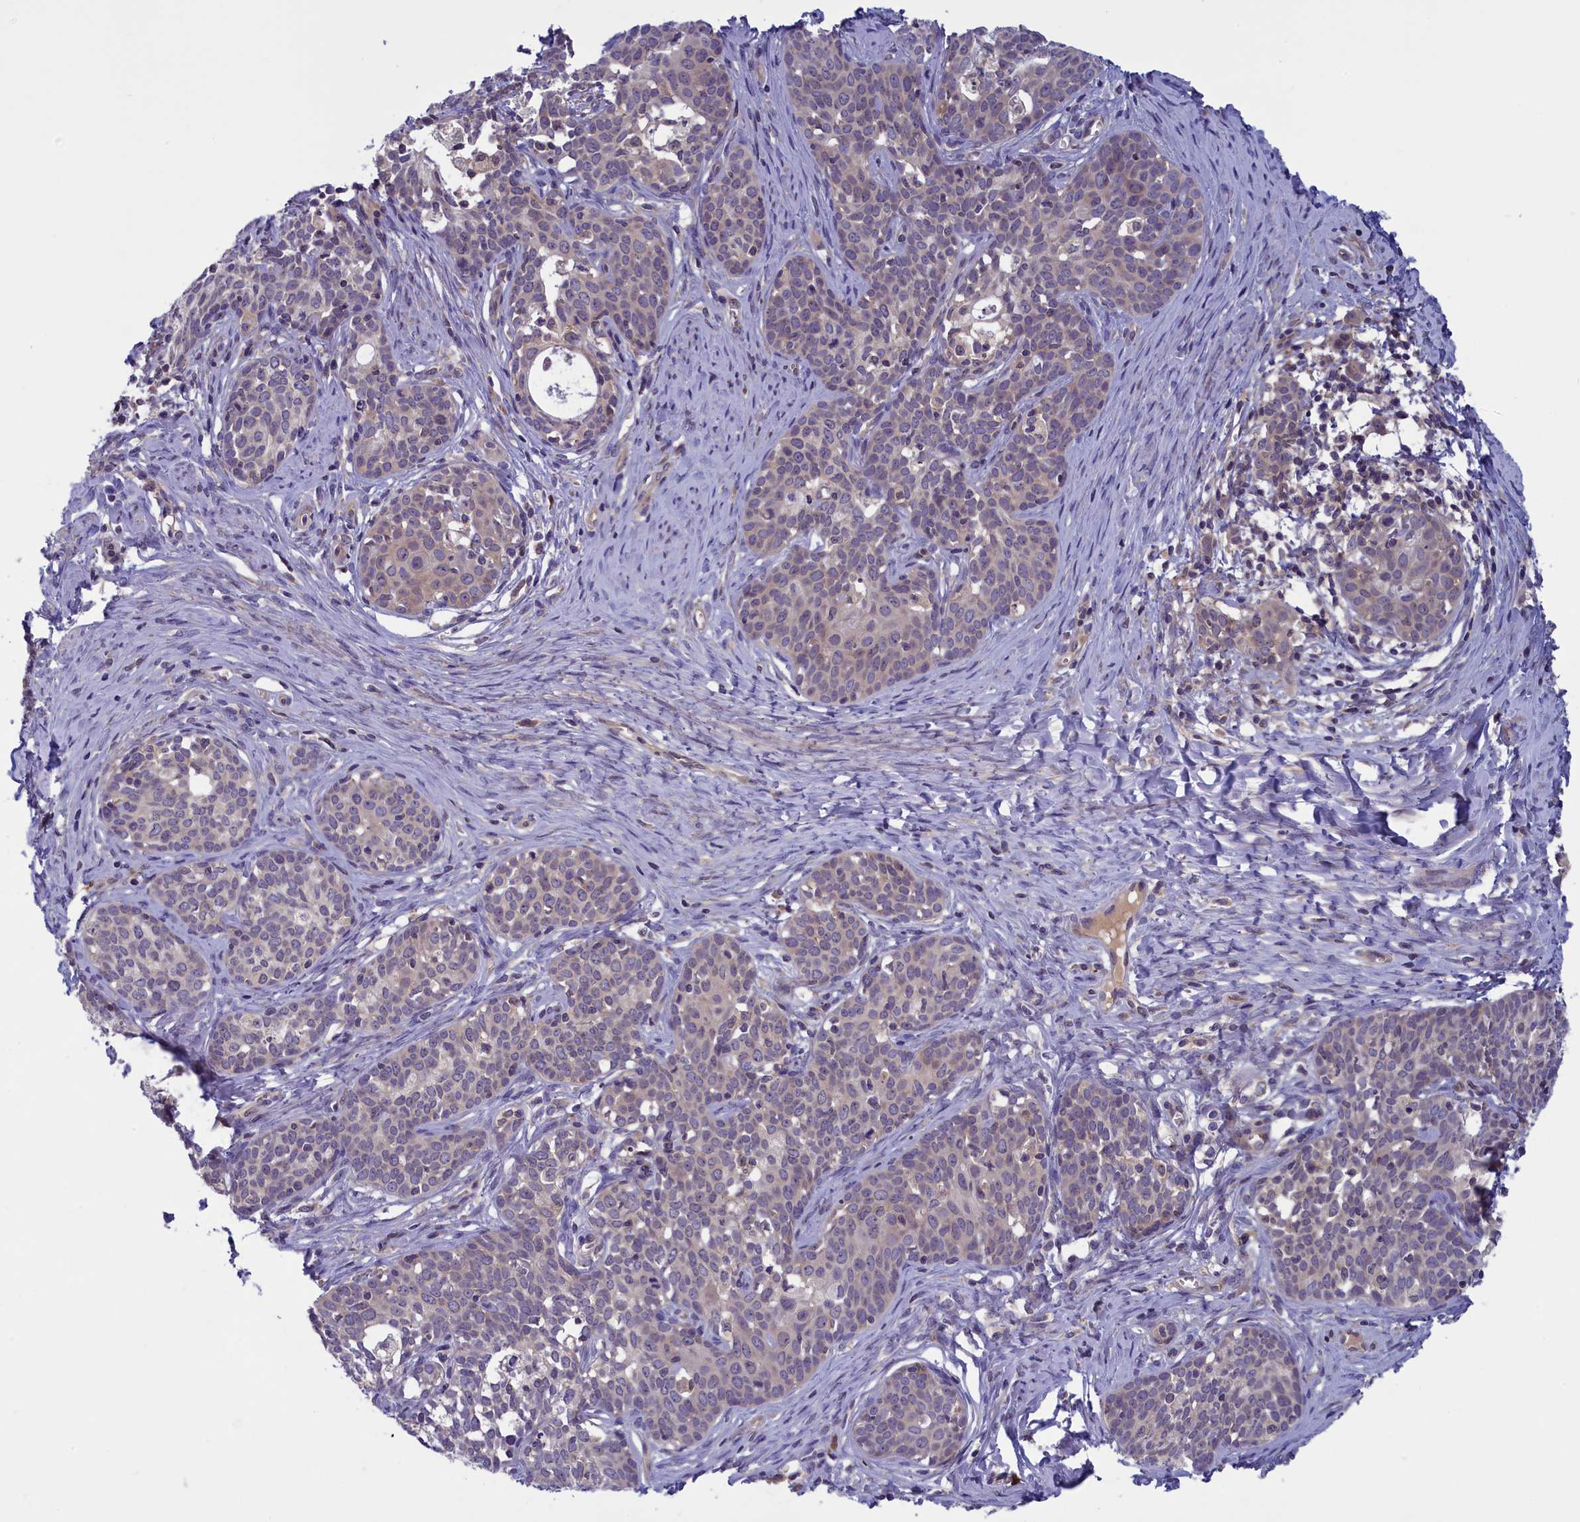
{"staining": {"intensity": "weak", "quantity": "<25%", "location": "cytoplasmic/membranous"}, "tissue": "cervical cancer", "cell_type": "Tumor cells", "image_type": "cancer", "snomed": [{"axis": "morphology", "description": "Squamous cell carcinoma, NOS"}, {"axis": "topography", "description": "Cervix"}], "caption": "There is no significant expression in tumor cells of squamous cell carcinoma (cervical). (DAB (3,3'-diaminobenzidine) immunohistochemistry (IHC) visualized using brightfield microscopy, high magnification).", "gene": "NUBP1", "patient": {"sex": "female", "age": 52}}